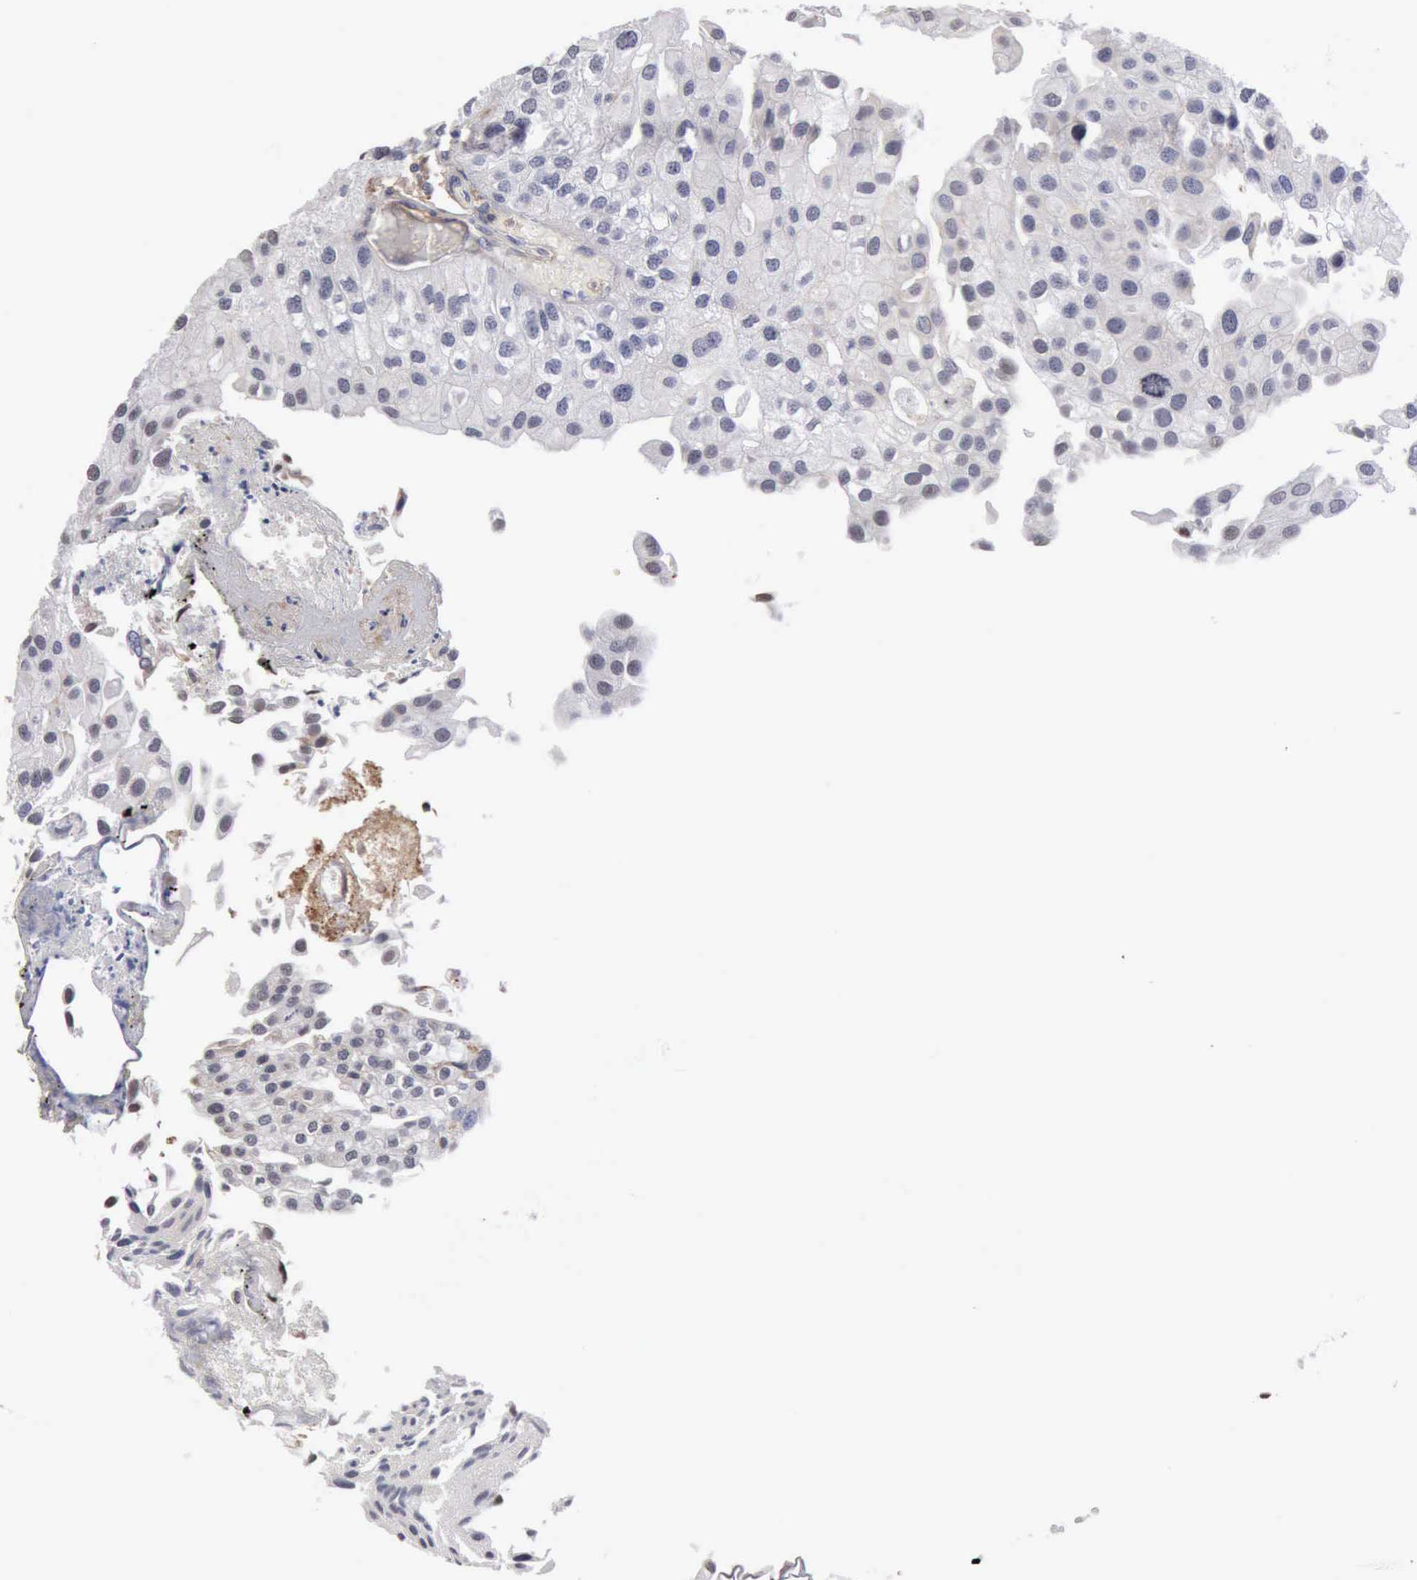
{"staining": {"intensity": "negative", "quantity": "none", "location": "none"}, "tissue": "urothelial cancer", "cell_type": "Tumor cells", "image_type": "cancer", "snomed": [{"axis": "morphology", "description": "Urothelial carcinoma, Low grade"}, {"axis": "topography", "description": "Urinary bladder"}], "caption": "High magnification brightfield microscopy of urothelial carcinoma (low-grade) stained with DAB (3,3'-diaminobenzidine) (brown) and counterstained with hematoxylin (blue): tumor cells show no significant positivity.", "gene": "GPR101", "patient": {"sex": "female", "age": 89}}